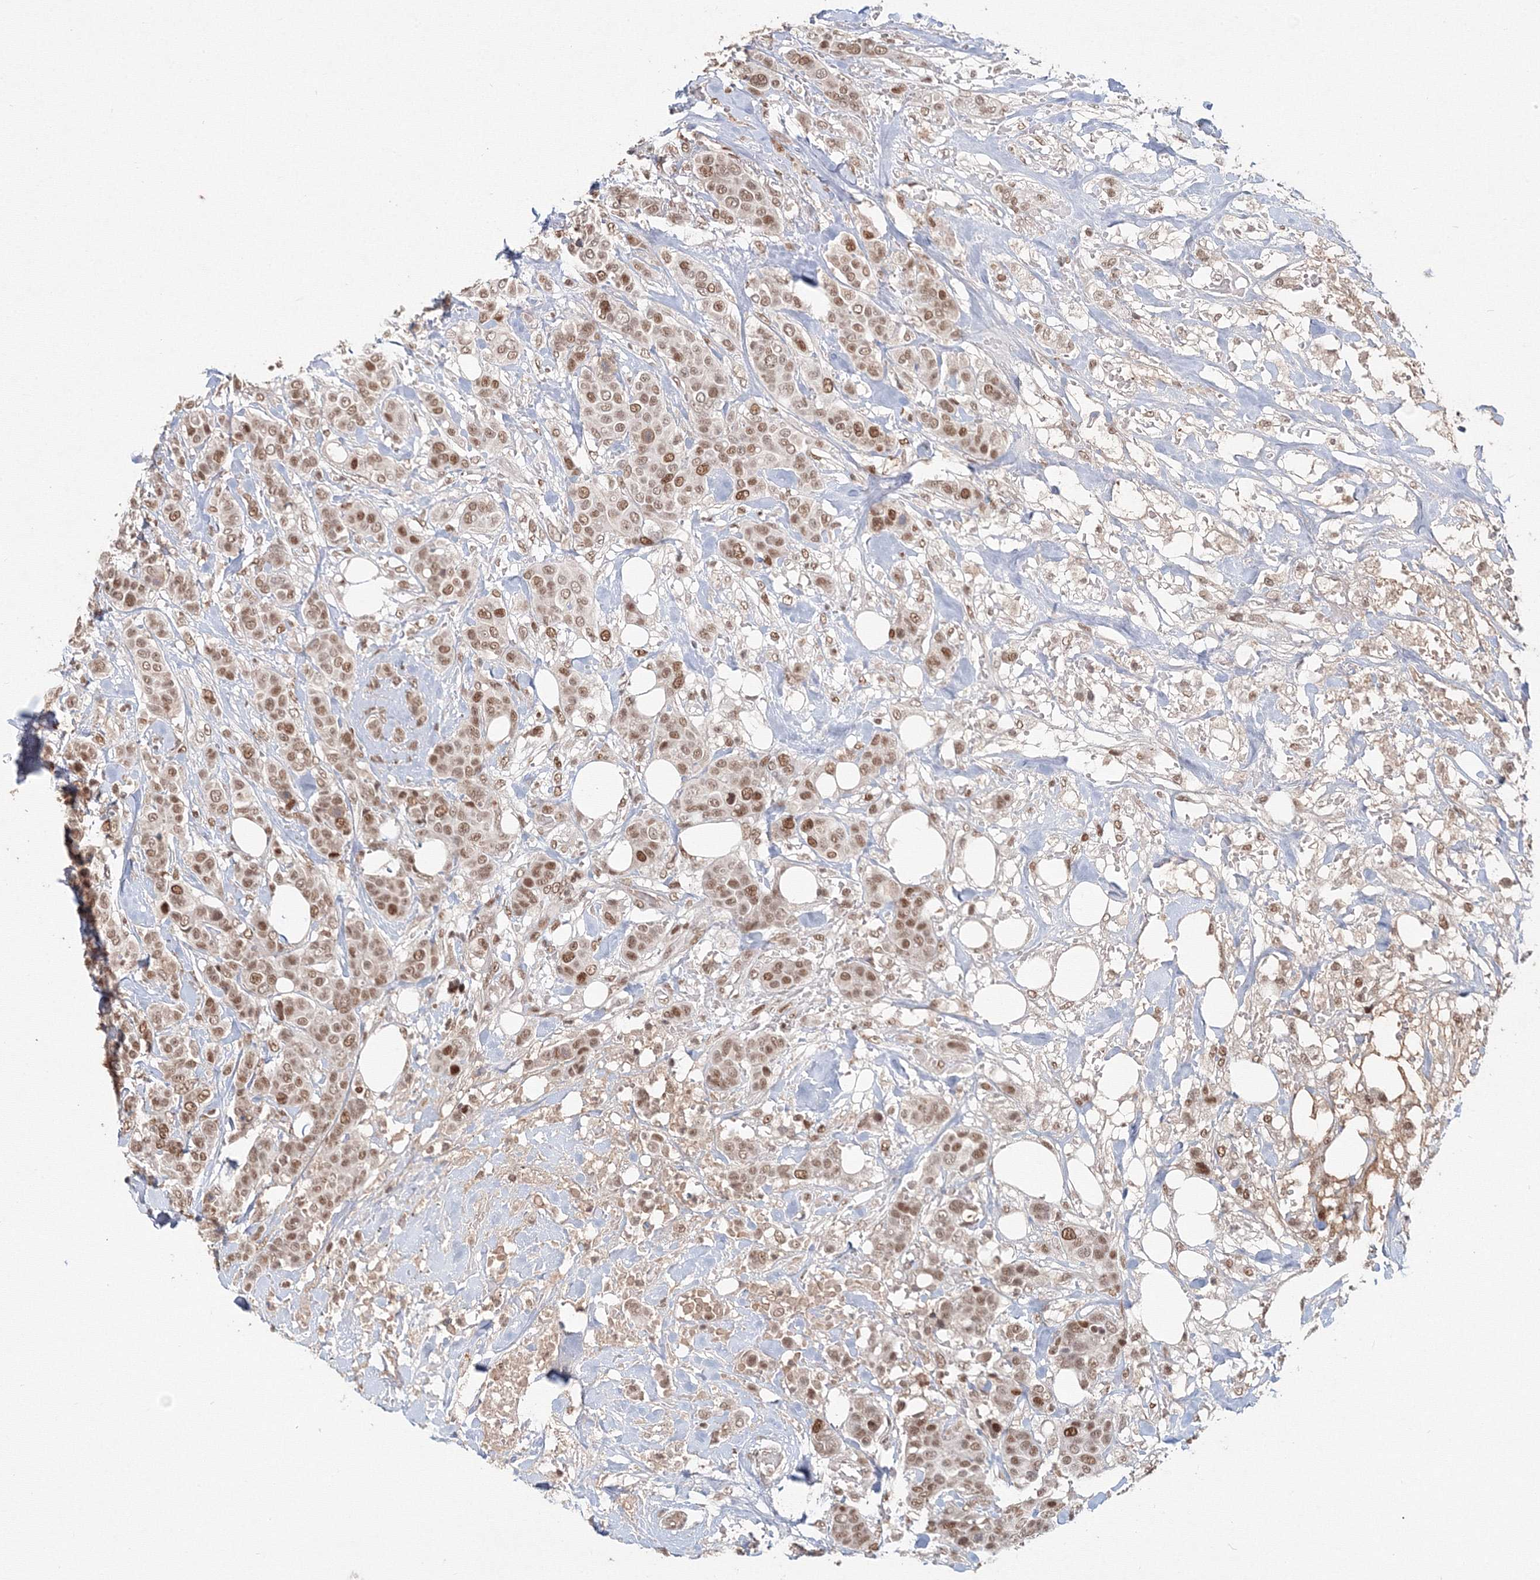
{"staining": {"intensity": "moderate", "quantity": ">75%", "location": "nuclear"}, "tissue": "breast cancer", "cell_type": "Tumor cells", "image_type": "cancer", "snomed": [{"axis": "morphology", "description": "Lobular carcinoma"}, {"axis": "topography", "description": "Breast"}], "caption": "Immunohistochemistry (IHC) micrograph of neoplastic tissue: human breast cancer (lobular carcinoma) stained using immunohistochemistry displays medium levels of moderate protein expression localized specifically in the nuclear of tumor cells, appearing as a nuclear brown color.", "gene": "IWS1", "patient": {"sex": "female", "age": 51}}